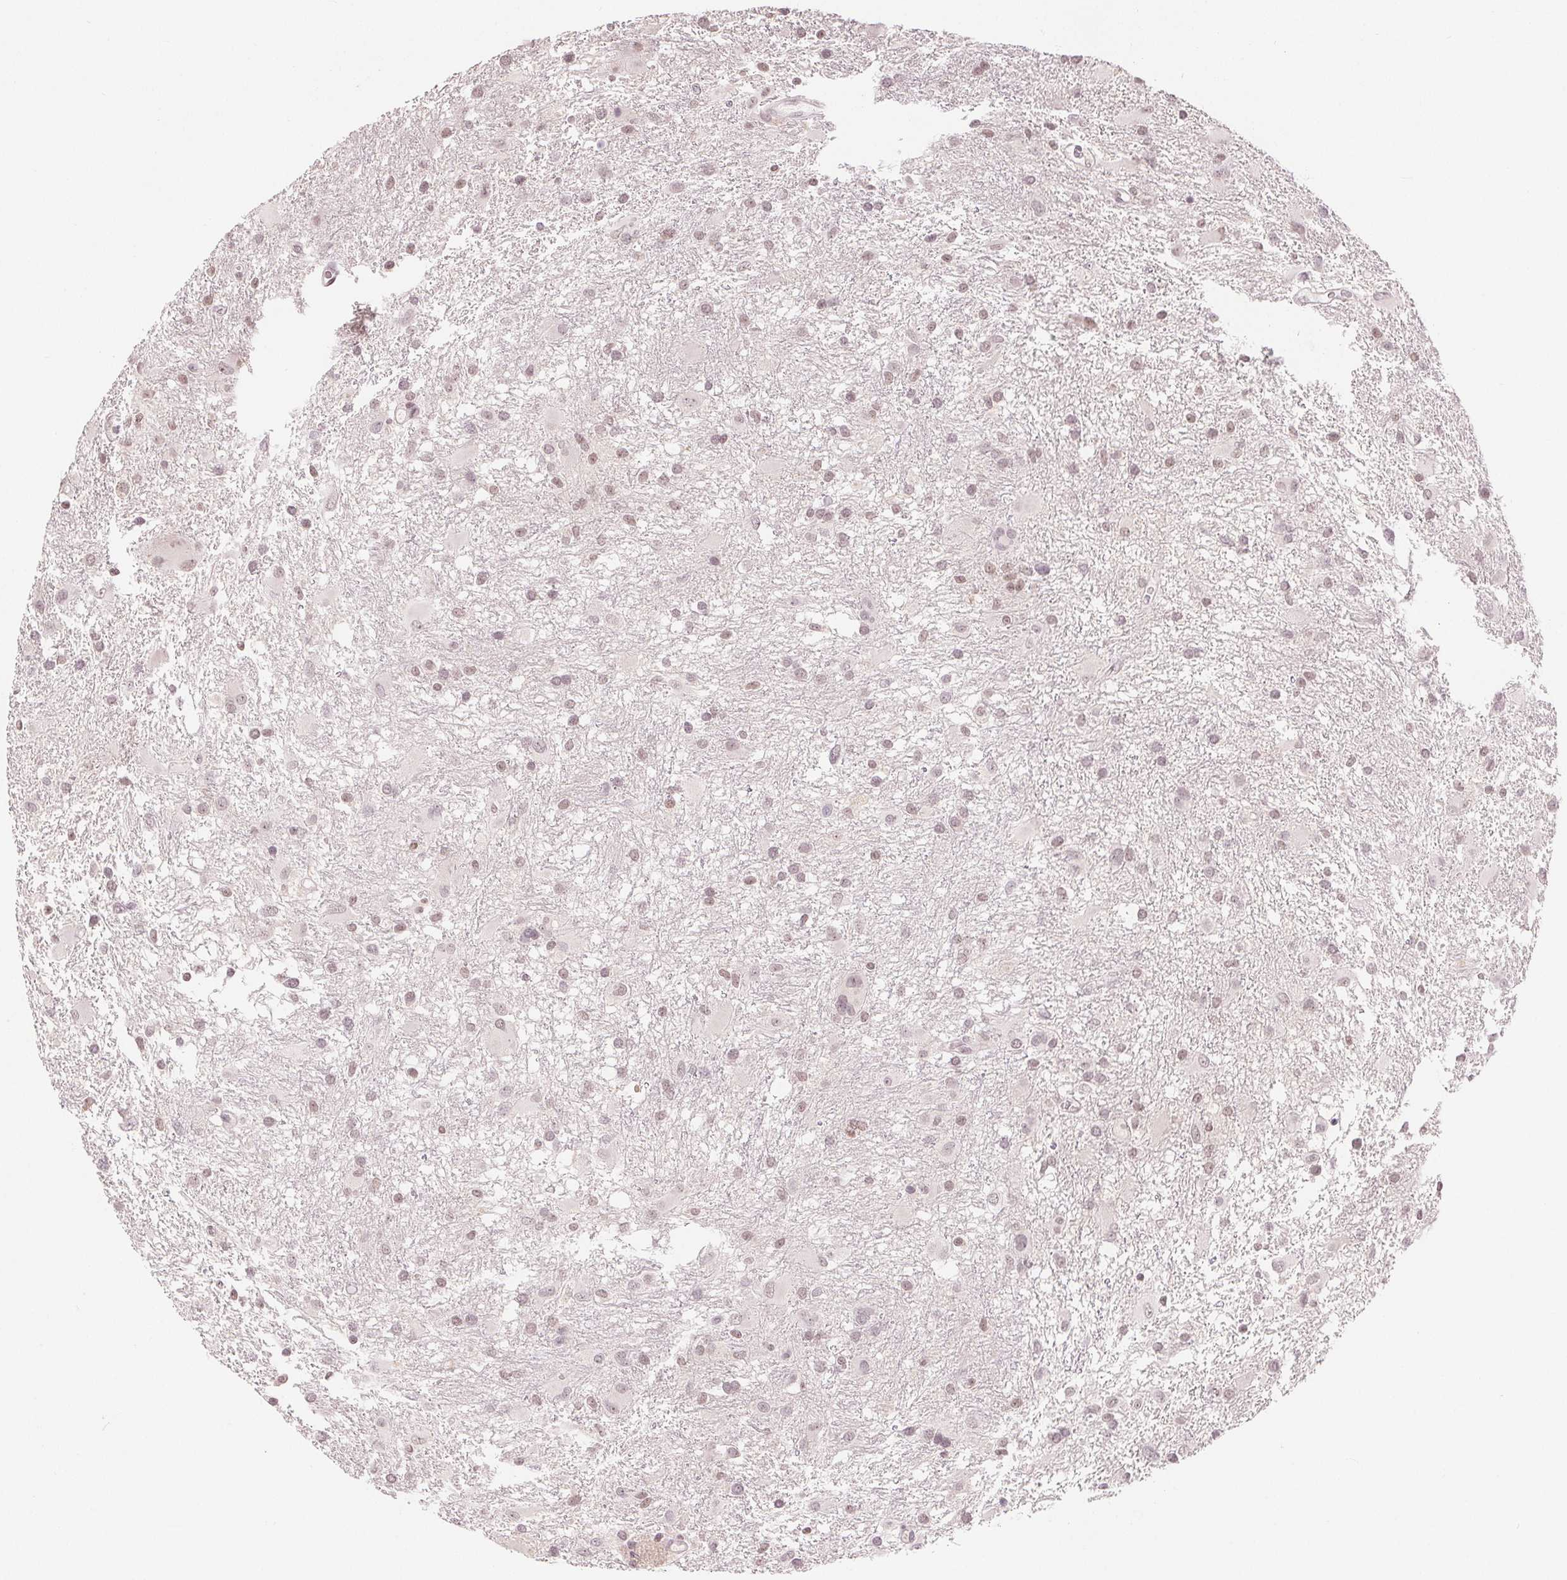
{"staining": {"intensity": "weak", "quantity": ">75%", "location": "nuclear"}, "tissue": "glioma", "cell_type": "Tumor cells", "image_type": "cancer", "snomed": [{"axis": "morphology", "description": "Glioma, malignant, High grade"}, {"axis": "topography", "description": "Brain"}], "caption": "This photomicrograph demonstrates malignant high-grade glioma stained with immunohistochemistry to label a protein in brown. The nuclear of tumor cells show weak positivity for the protein. Nuclei are counter-stained blue.", "gene": "DEK", "patient": {"sex": "male", "age": 53}}